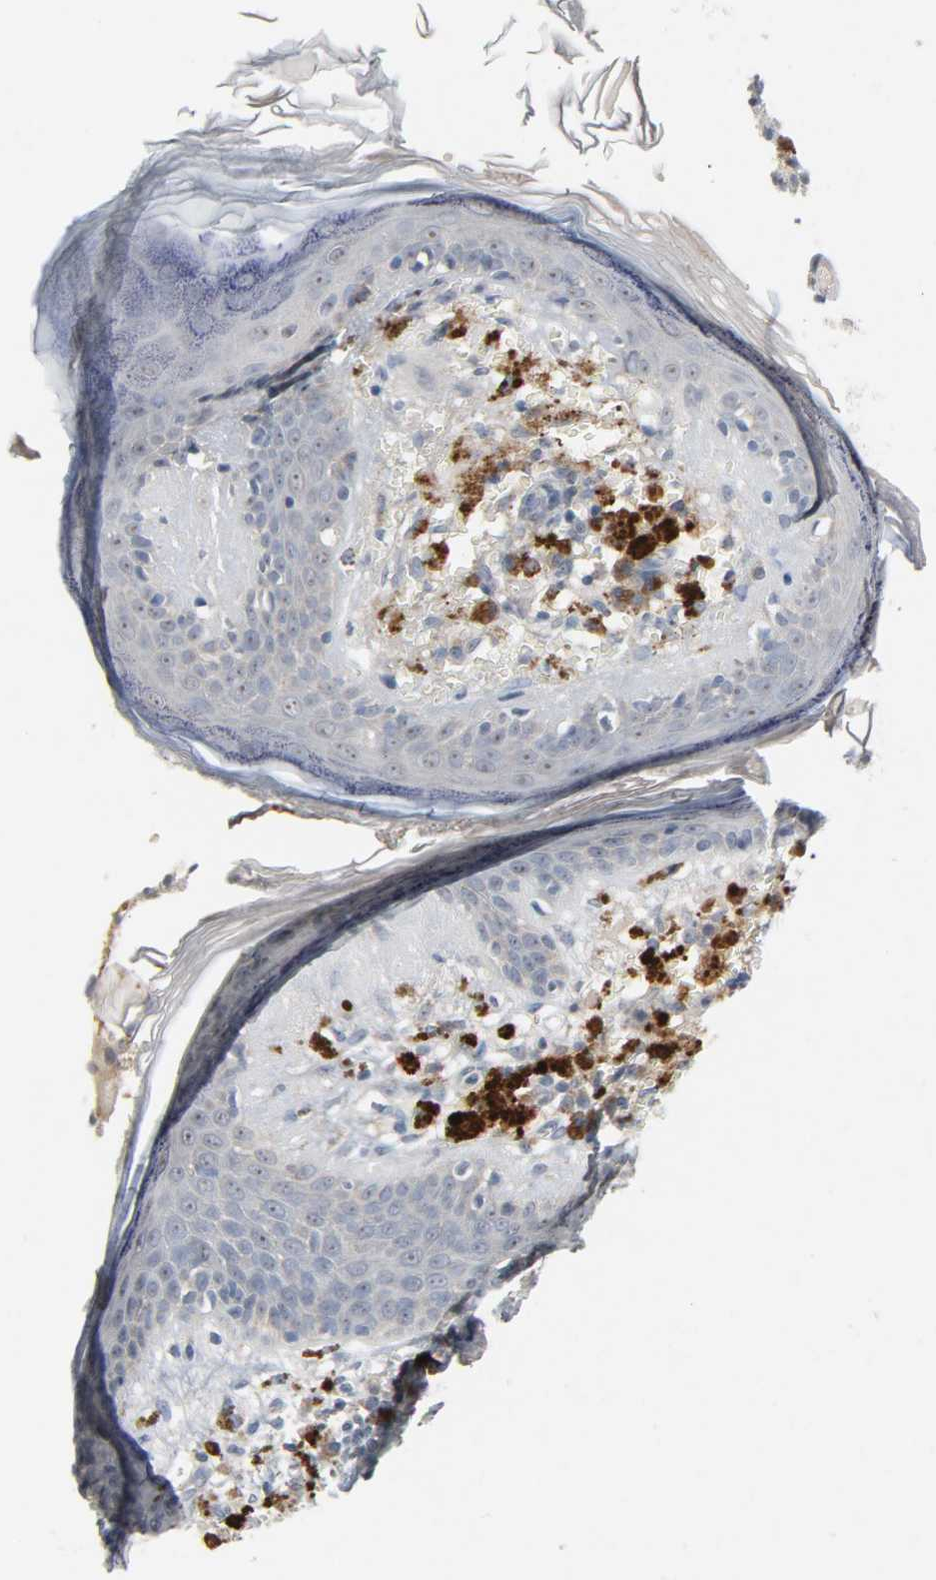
{"staining": {"intensity": "negative", "quantity": "none", "location": "none"}, "tissue": "thyroid cancer", "cell_type": "Tumor cells", "image_type": "cancer", "snomed": [{"axis": "morphology", "description": "Carcinoma, NOS"}, {"axis": "topography", "description": "Thyroid gland"}], "caption": "Photomicrograph shows no significant protein staining in tumor cells of carcinoma (thyroid). The staining is performed using DAB brown chromogen with nuclei counter-stained in using hematoxylin.", "gene": "CD4", "patient": {"sex": "female", "age": 77}}